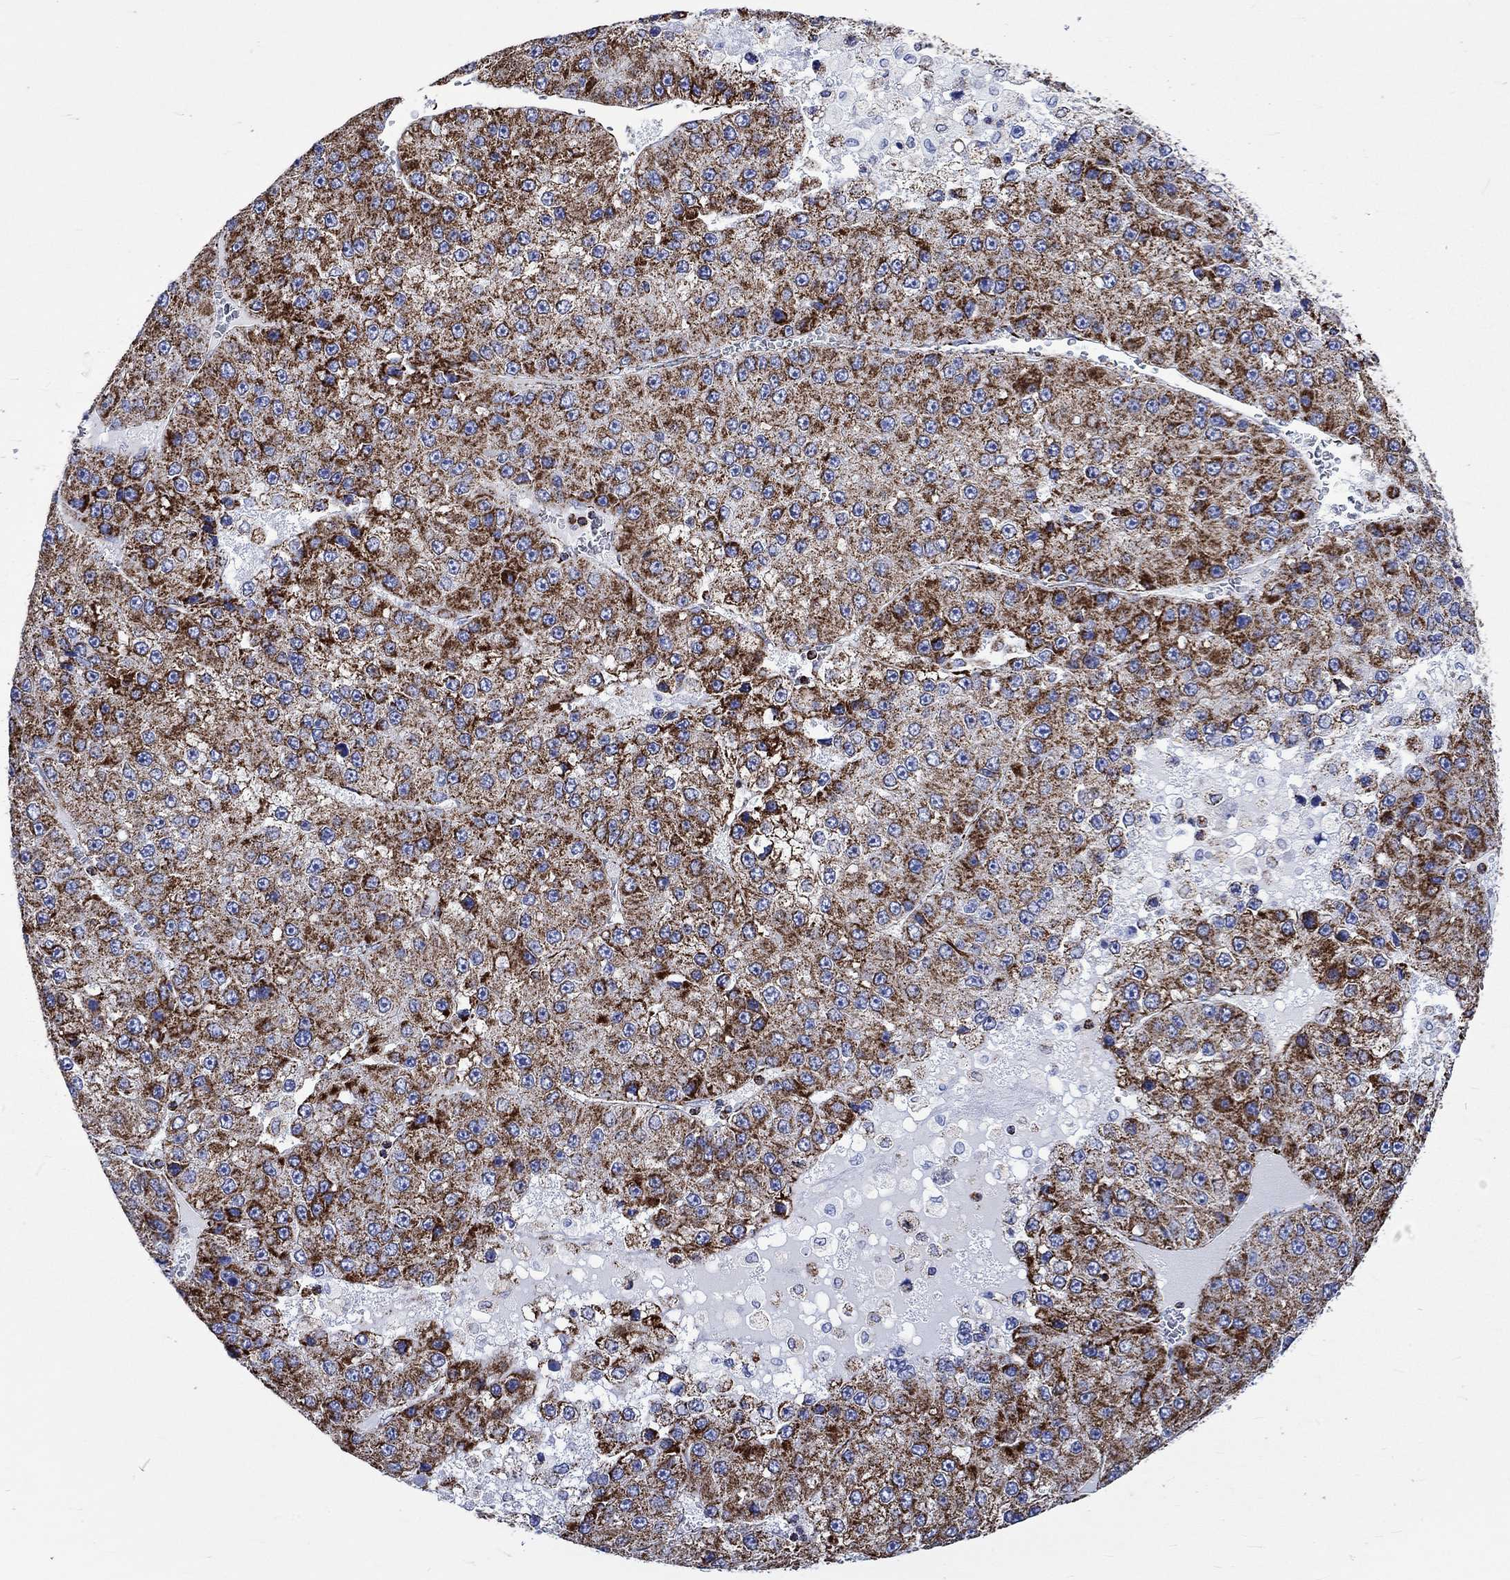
{"staining": {"intensity": "strong", "quantity": ">75%", "location": "cytoplasmic/membranous"}, "tissue": "liver cancer", "cell_type": "Tumor cells", "image_type": "cancer", "snomed": [{"axis": "morphology", "description": "Carcinoma, Hepatocellular, NOS"}, {"axis": "topography", "description": "Liver"}], "caption": "Immunohistochemistry photomicrograph of neoplastic tissue: liver cancer (hepatocellular carcinoma) stained using immunohistochemistry (IHC) displays high levels of strong protein expression localized specifically in the cytoplasmic/membranous of tumor cells, appearing as a cytoplasmic/membranous brown color.", "gene": "RCE1", "patient": {"sex": "female", "age": 73}}